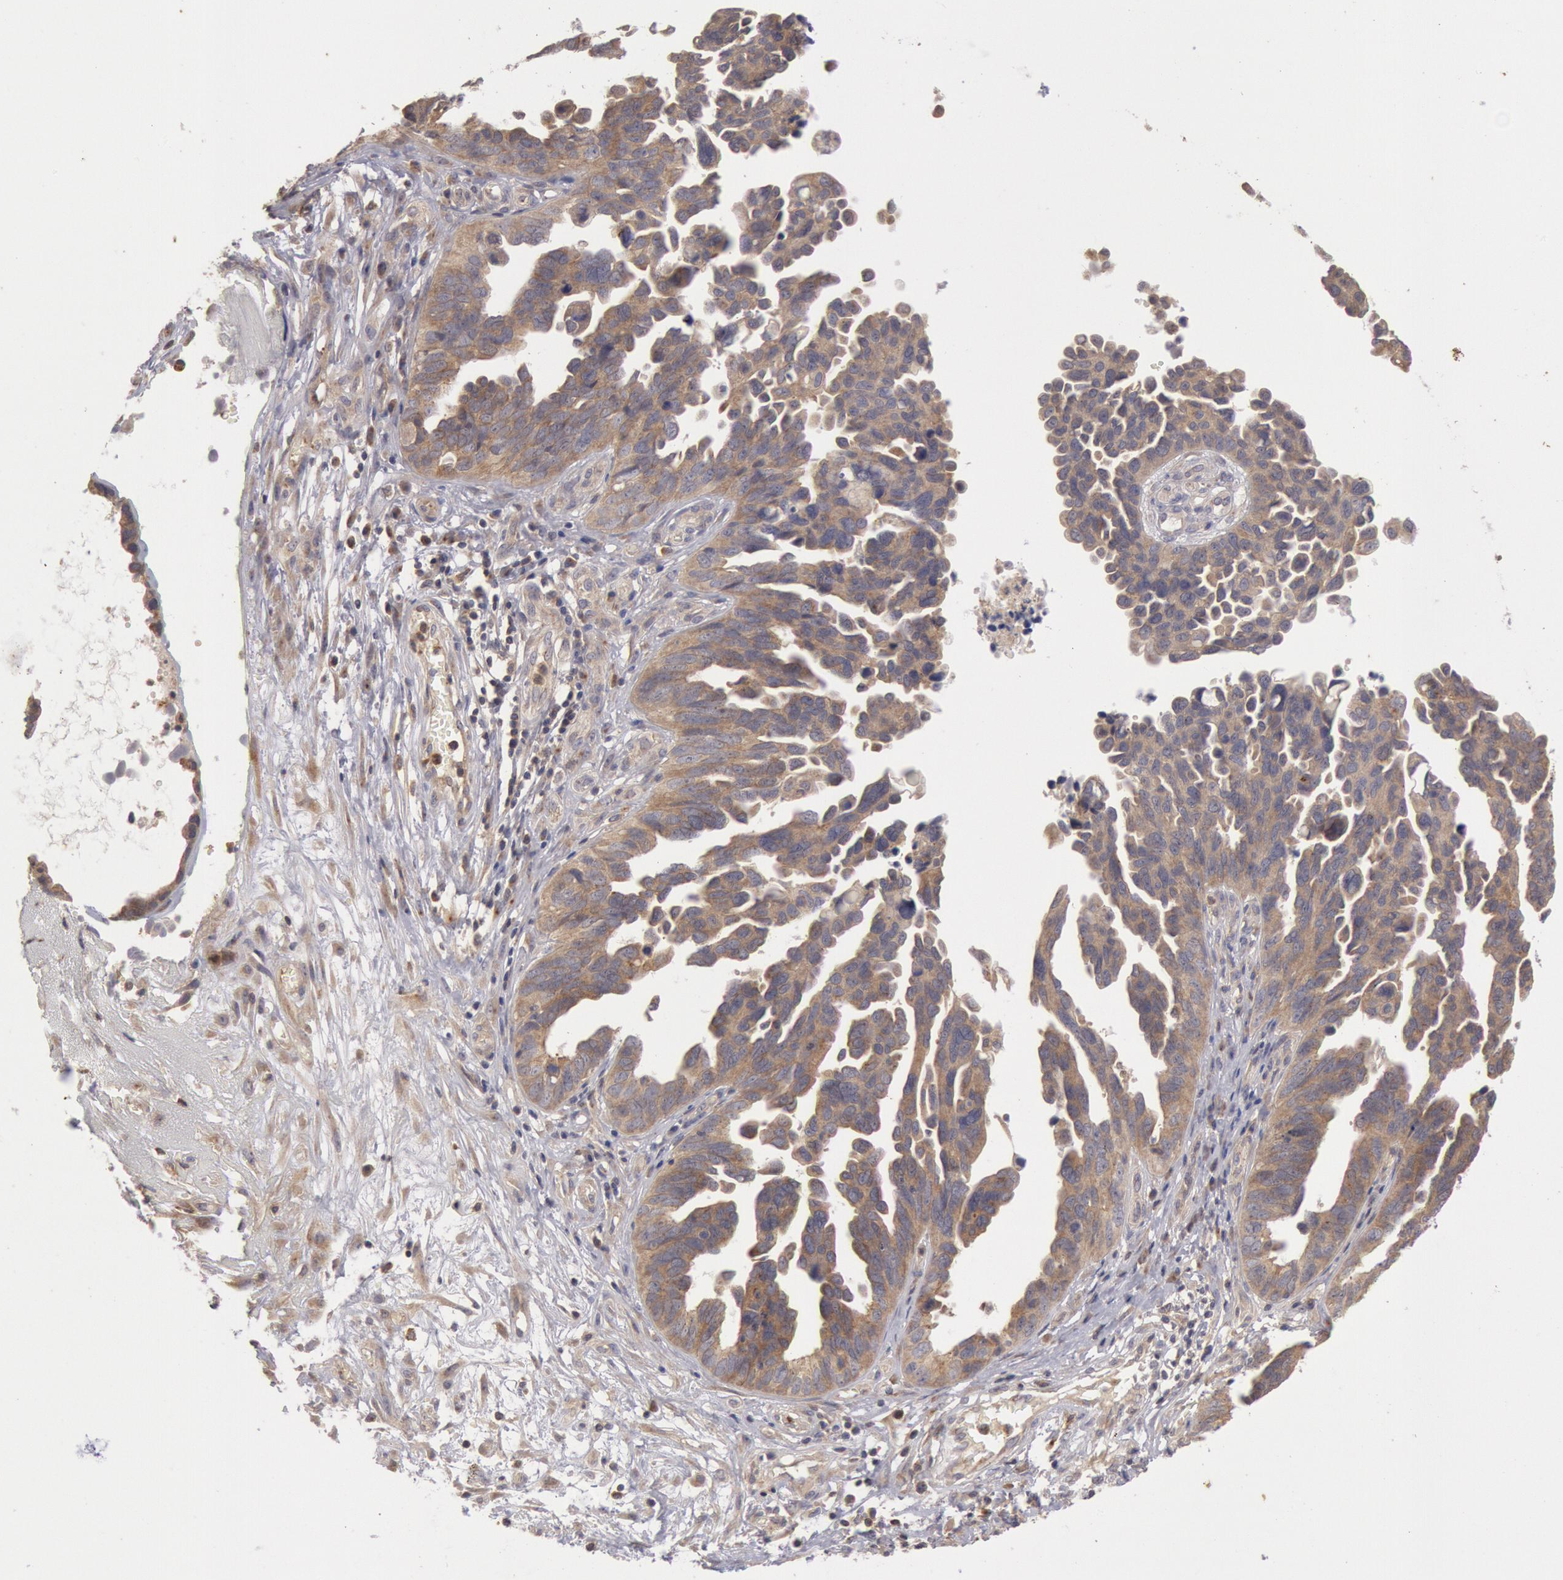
{"staining": {"intensity": "moderate", "quantity": ">75%", "location": "cytoplasmic/membranous"}, "tissue": "ovarian cancer", "cell_type": "Tumor cells", "image_type": "cancer", "snomed": [{"axis": "morphology", "description": "Cystadenocarcinoma, serous, NOS"}, {"axis": "topography", "description": "Ovary"}], "caption": "Ovarian cancer stained with DAB (3,3'-diaminobenzidine) immunohistochemistry demonstrates medium levels of moderate cytoplasmic/membranous positivity in about >75% of tumor cells.", "gene": "PLA2G6", "patient": {"sex": "female", "age": 64}}